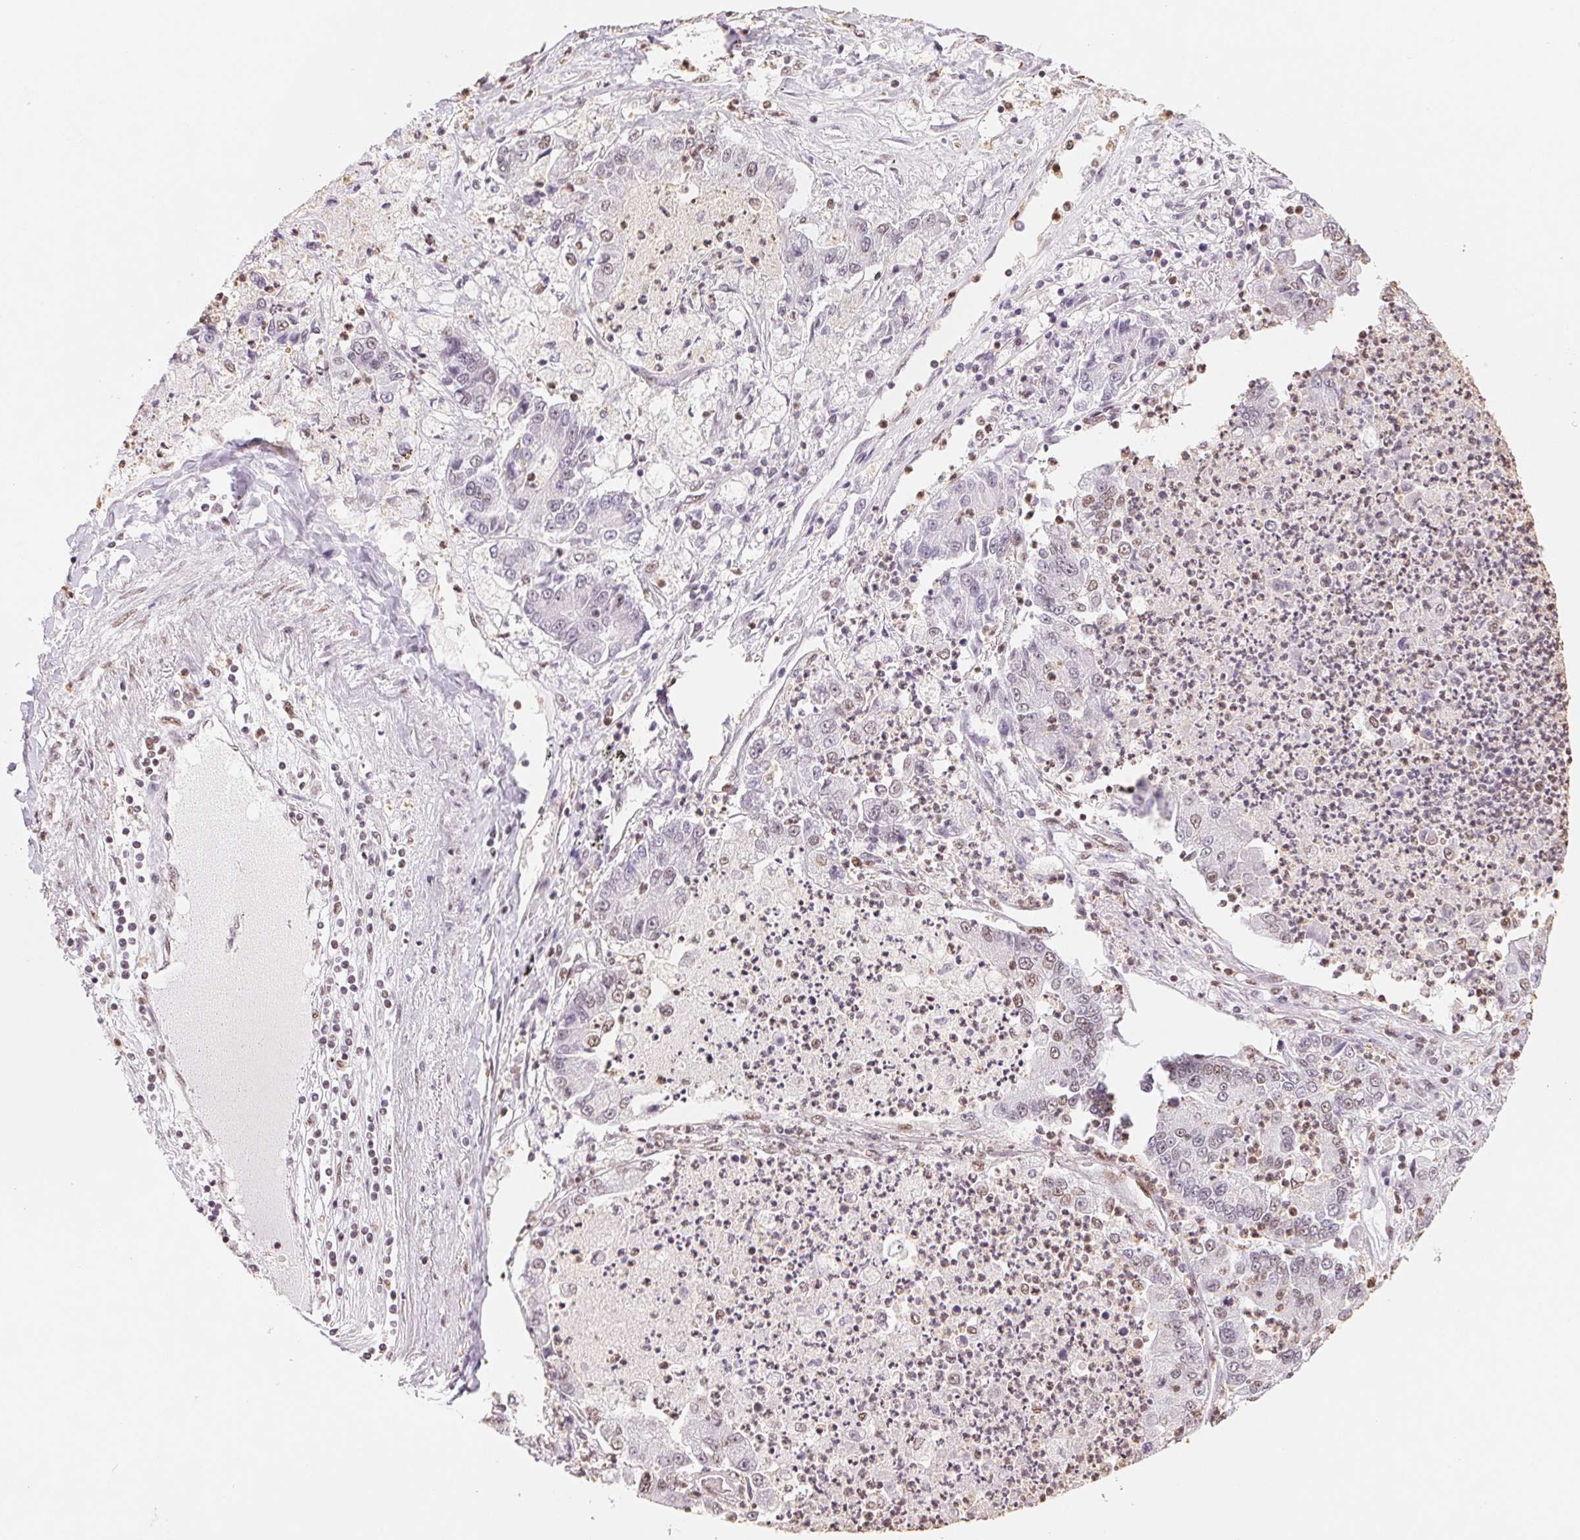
{"staining": {"intensity": "moderate", "quantity": "25%-75%", "location": "nuclear"}, "tissue": "lung cancer", "cell_type": "Tumor cells", "image_type": "cancer", "snomed": [{"axis": "morphology", "description": "Adenocarcinoma, NOS"}, {"axis": "topography", "description": "Lung"}], "caption": "The image reveals a brown stain indicating the presence of a protein in the nuclear of tumor cells in lung cancer. The protein of interest is stained brown, and the nuclei are stained in blue (DAB (3,3'-diaminobenzidine) IHC with brightfield microscopy, high magnification).", "gene": "SREK1", "patient": {"sex": "female", "age": 57}}